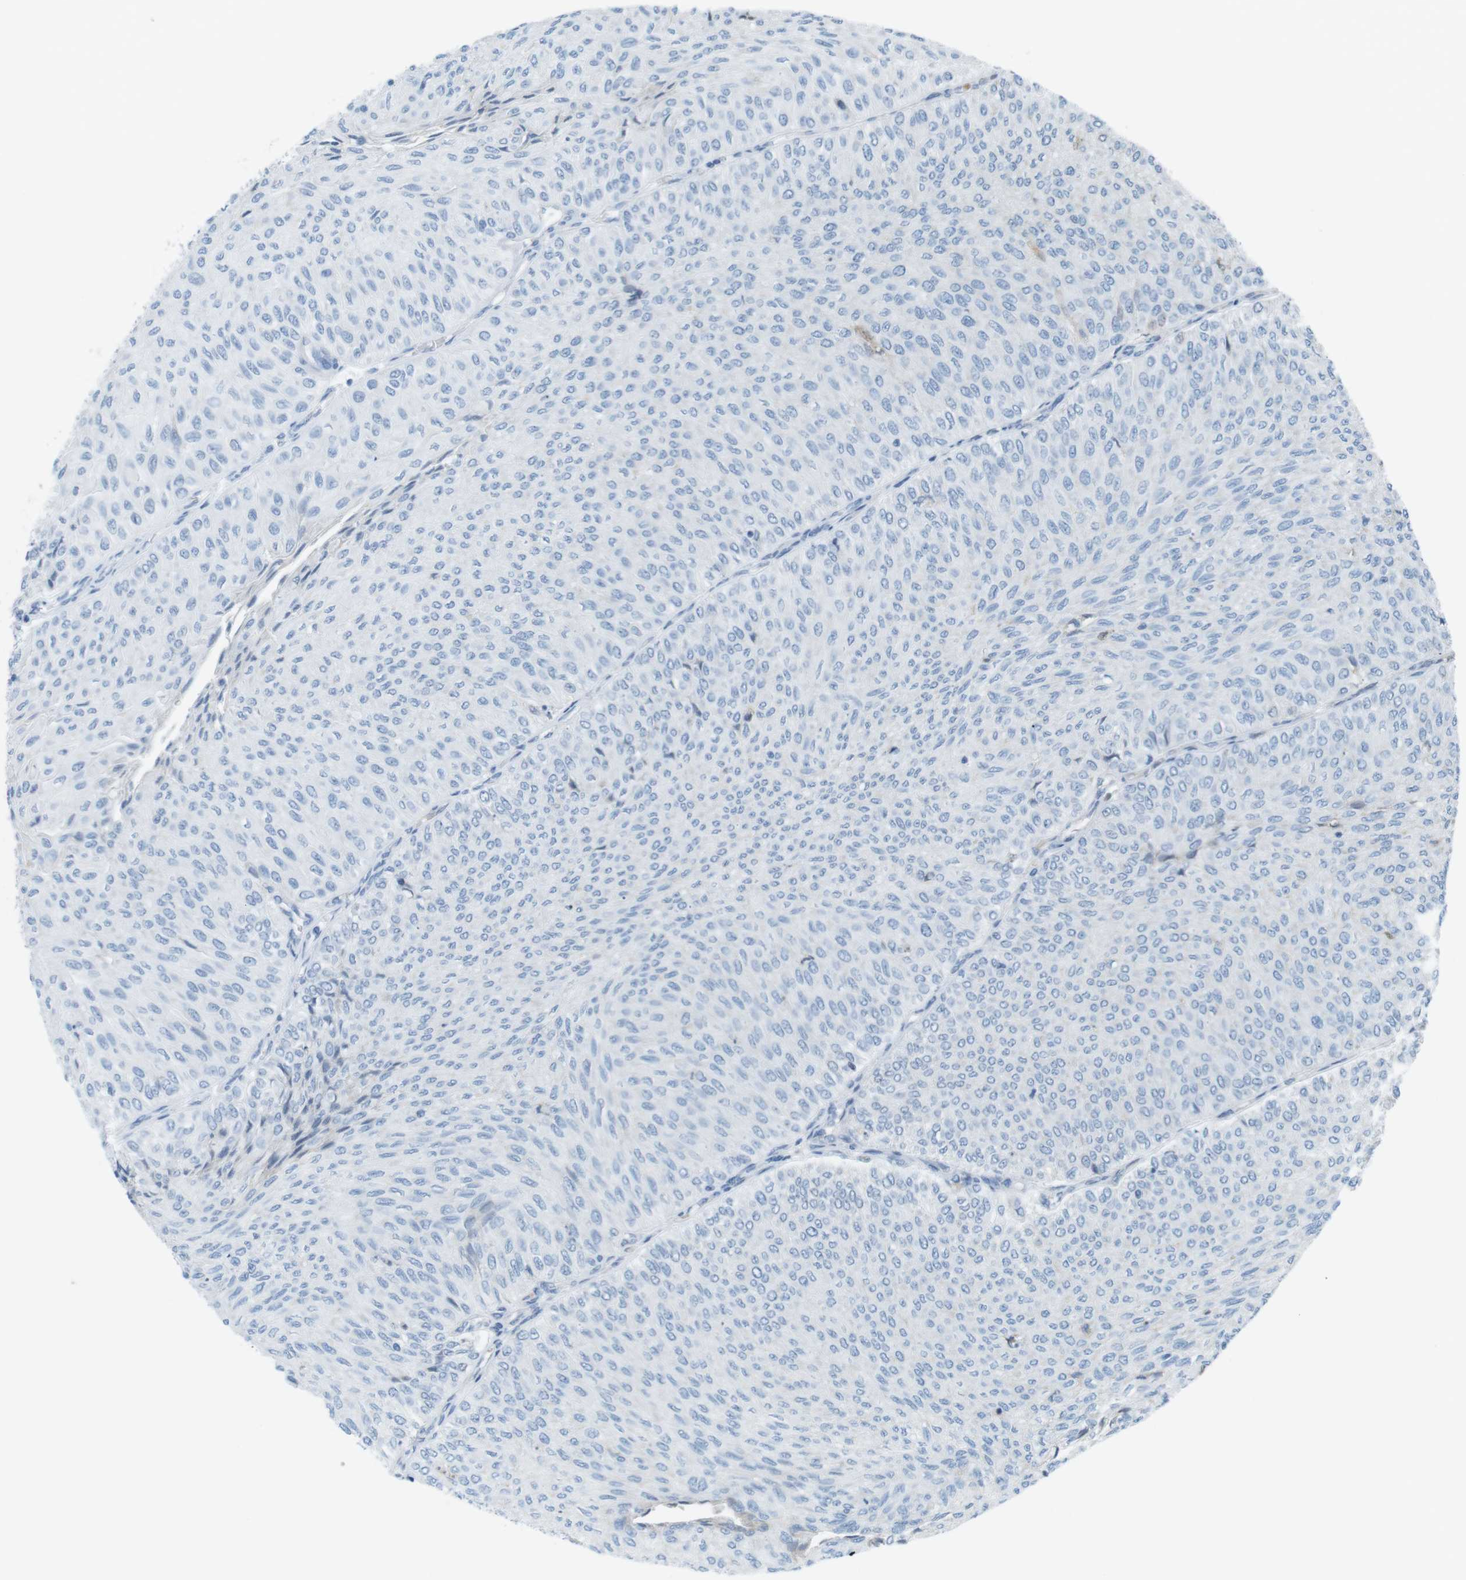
{"staining": {"intensity": "negative", "quantity": "none", "location": "none"}, "tissue": "urothelial cancer", "cell_type": "Tumor cells", "image_type": "cancer", "snomed": [{"axis": "morphology", "description": "Urothelial carcinoma, Low grade"}, {"axis": "topography", "description": "Urinary bladder"}], "caption": "An image of low-grade urothelial carcinoma stained for a protein displays no brown staining in tumor cells.", "gene": "AZGP1", "patient": {"sex": "male", "age": 78}}